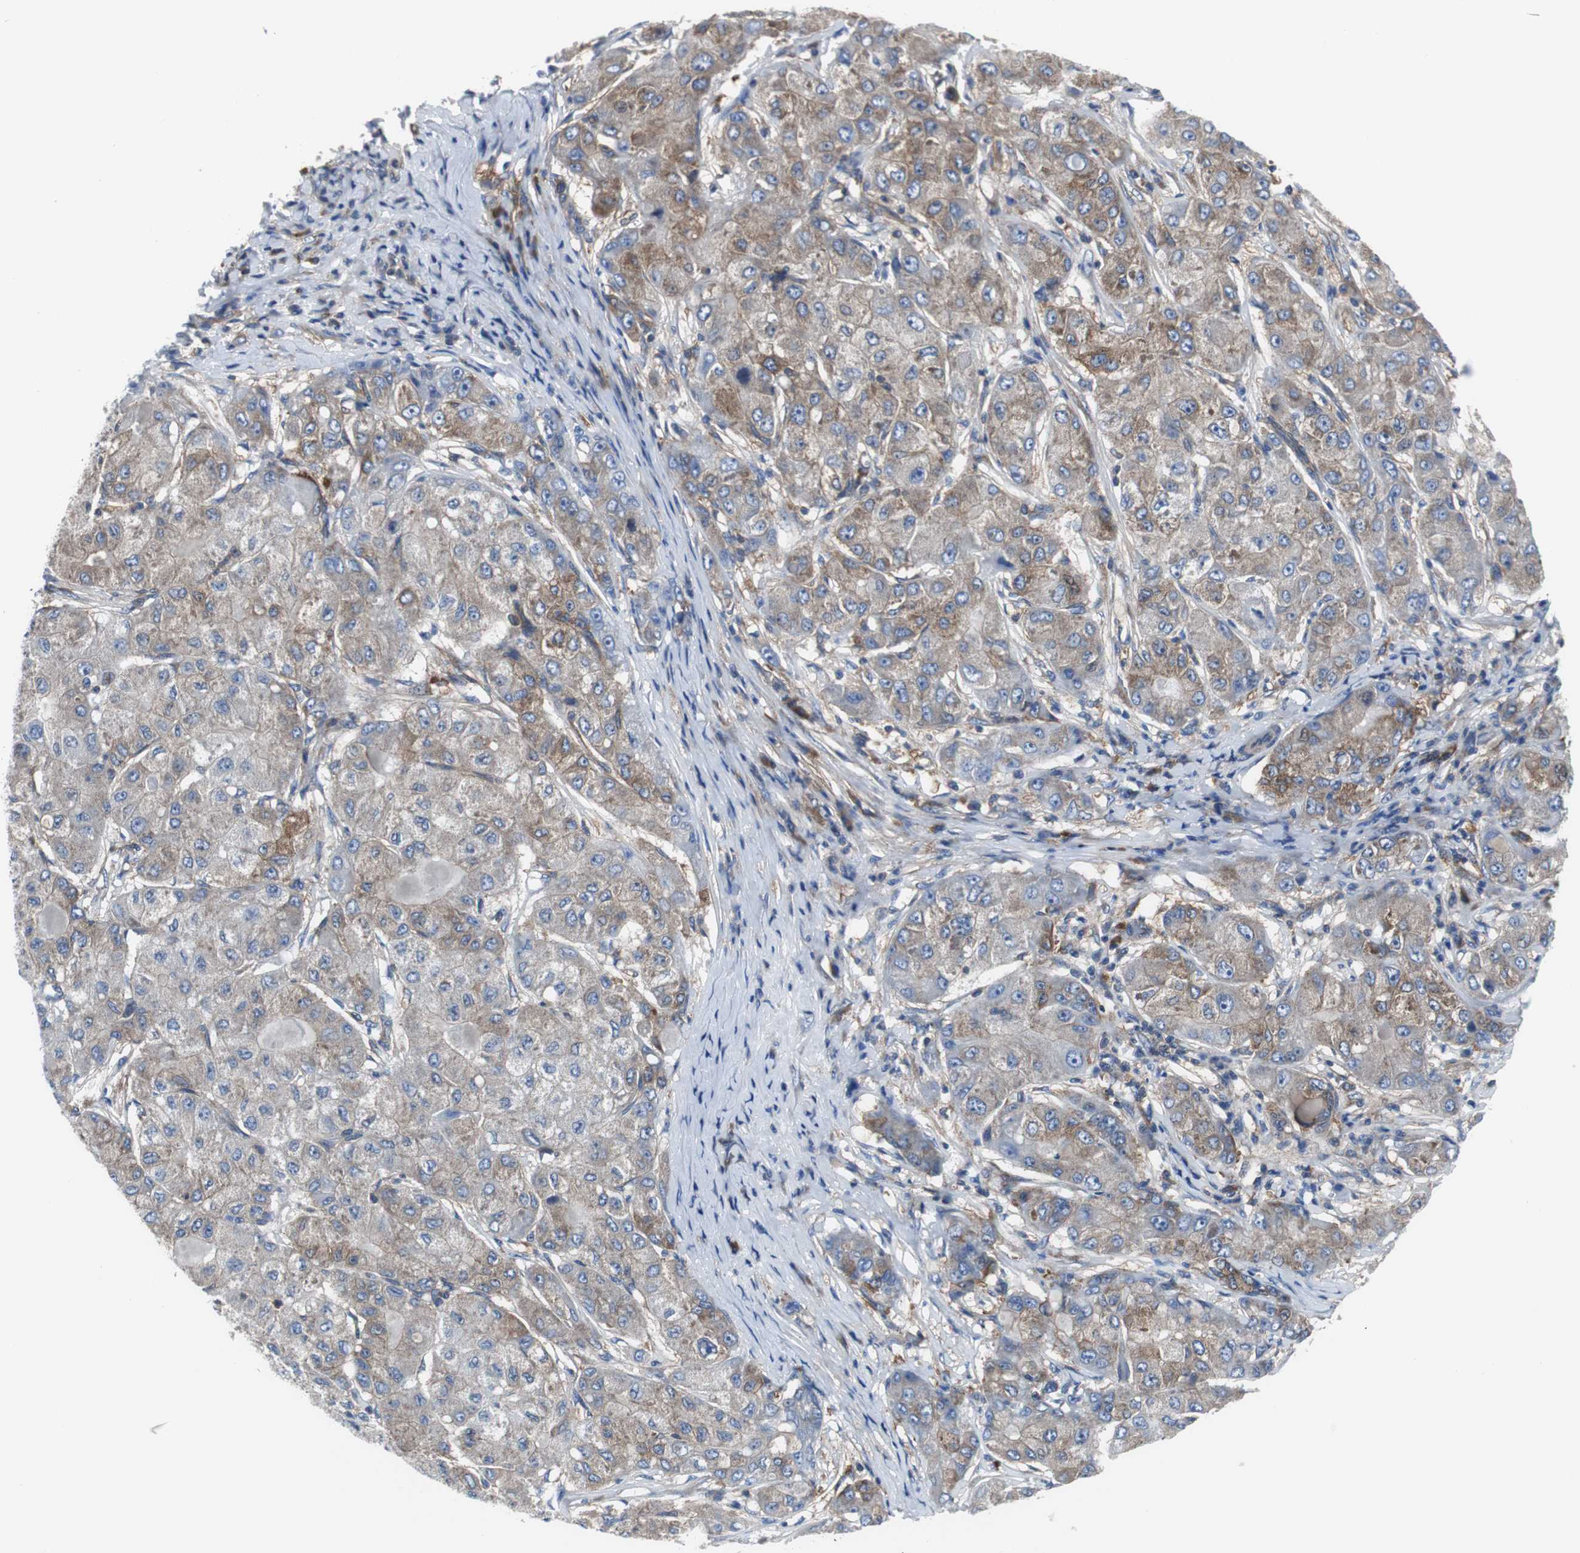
{"staining": {"intensity": "weak", "quantity": ">75%", "location": "cytoplasmic/membranous"}, "tissue": "liver cancer", "cell_type": "Tumor cells", "image_type": "cancer", "snomed": [{"axis": "morphology", "description": "Carcinoma, Hepatocellular, NOS"}, {"axis": "topography", "description": "Liver"}], "caption": "Tumor cells demonstrate weak cytoplasmic/membranous expression in about >75% of cells in liver hepatocellular carcinoma.", "gene": "BRAF", "patient": {"sex": "male", "age": 80}}